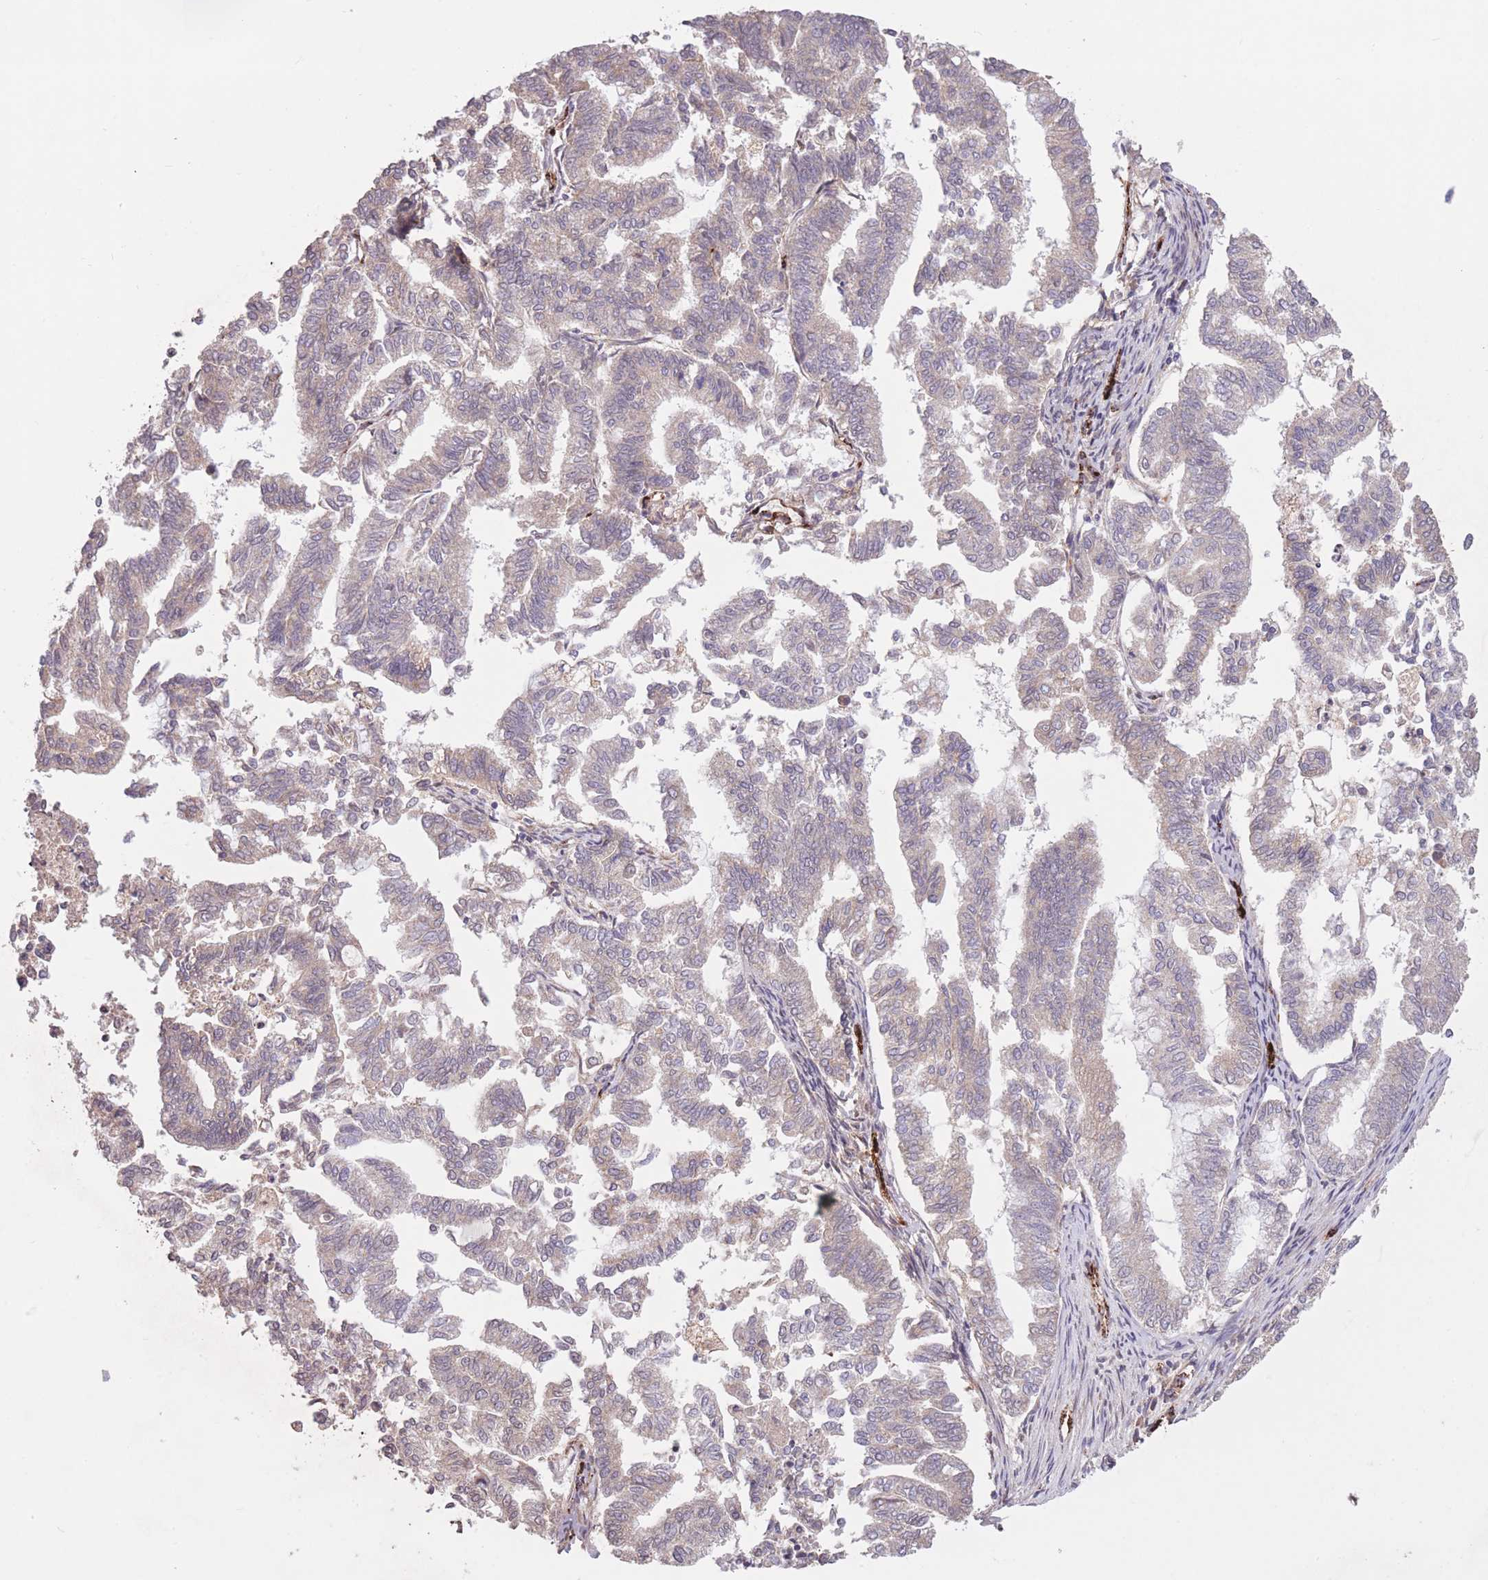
{"staining": {"intensity": "negative", "quantity": "none", "location": "none"}, "tissue": "endometrial cancer", "cell_type": "Tumor cells", "image_type": "cancer", "snomed": [{"axis": "morphology", "description": "Adenocarcinoma, NOS"}, {"axis": "topography", "description": "Endometrium"}], "caption": "Endometrial cancer was stained to show a protein in brown. There is no significant staining in tumor cells. (Stains: DAB immunohistochemistry (IHC) with hematoxylin counter stain, Microscopy: brightfield microscopy at high magnification).", "gene": "CISH", "patient": {"sex": "female", "age": 79}}